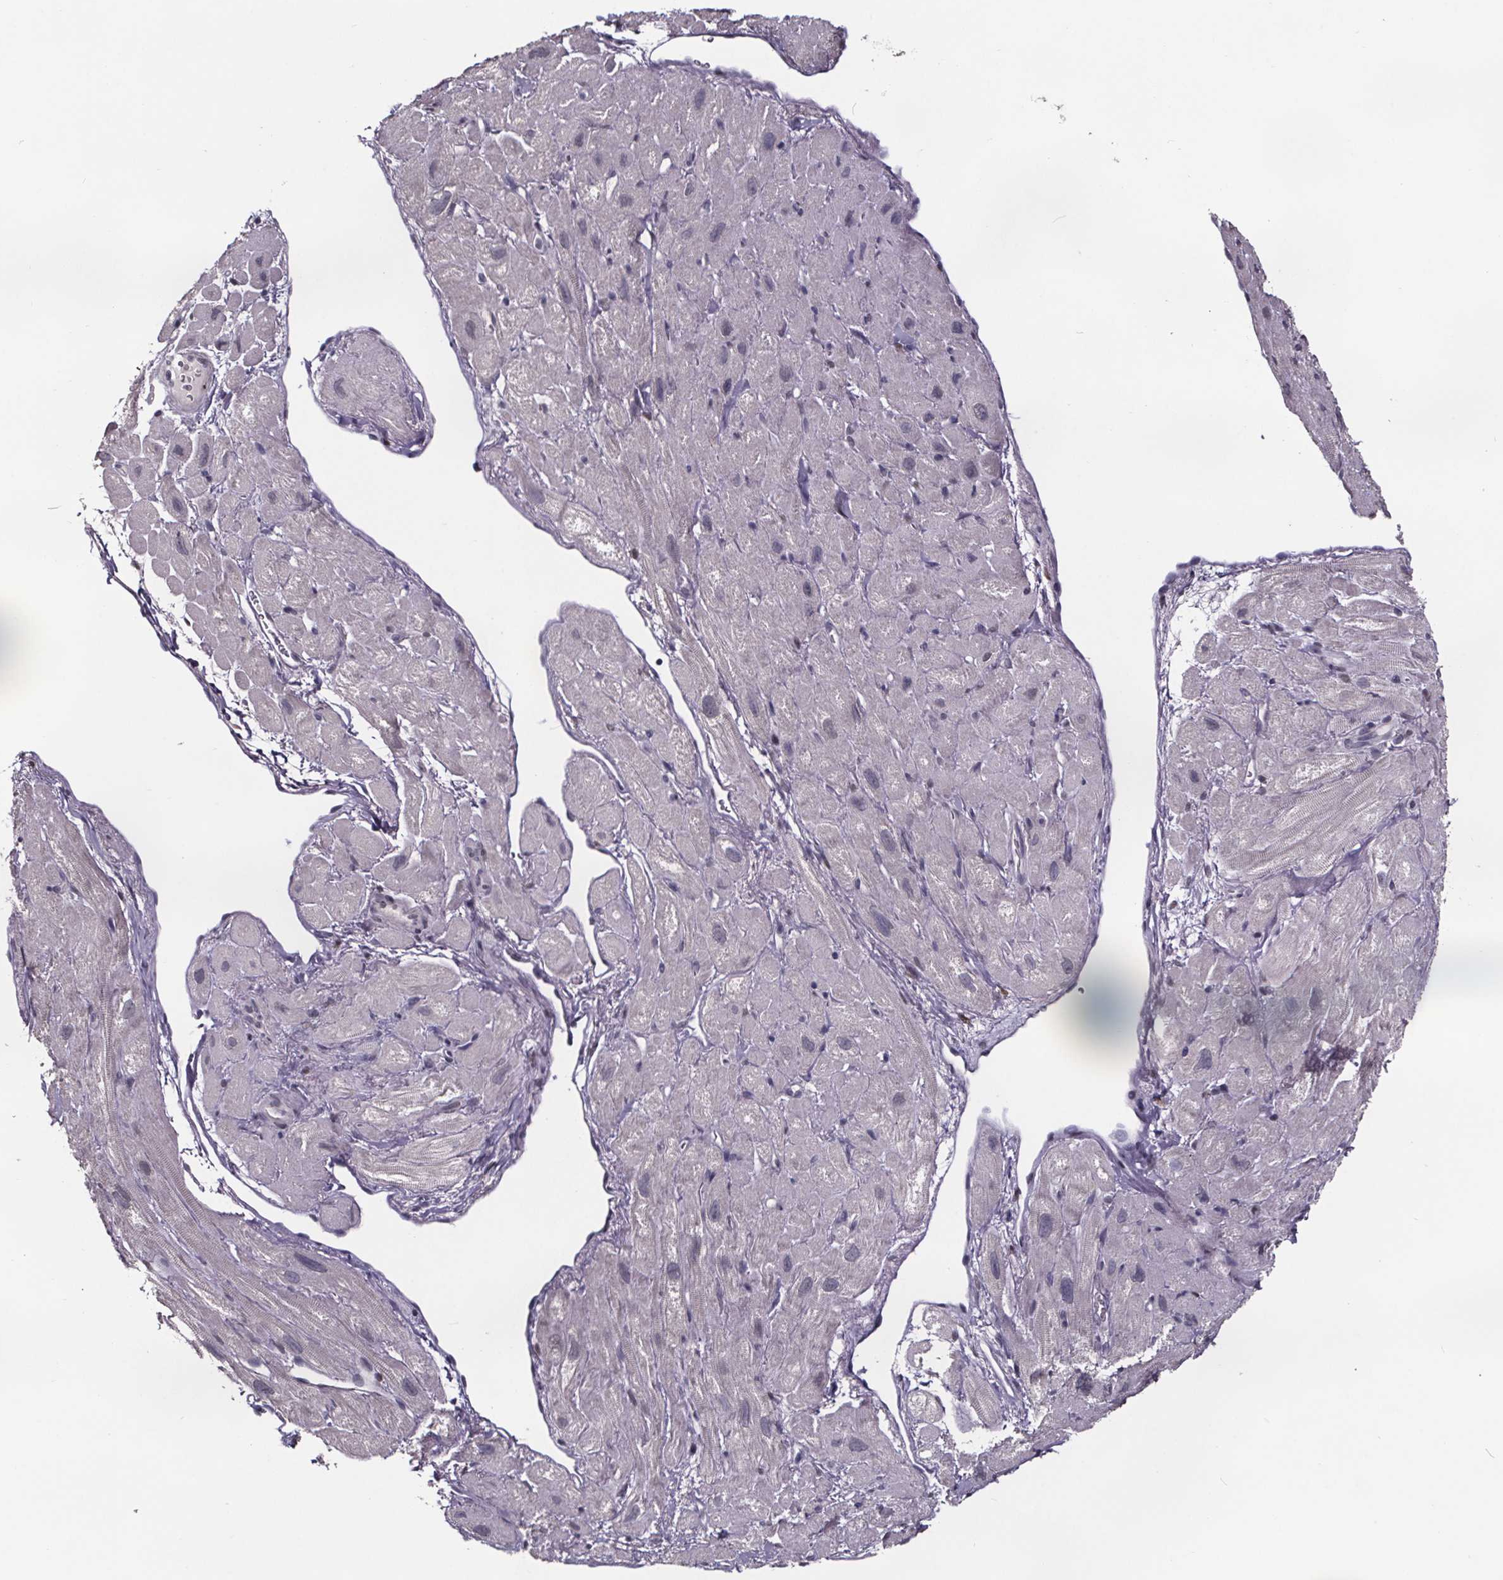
{"staining": {"intensity": "negative", "quantity": "none", "location": "none"}, "tissue": "heart muscle", "cell_type": "Cardiomyocytes", "image_type": "normal", "snomed": [{"axis": "morphology", "description": "Normal tissue, NOS"}, {"axis": "topography", "description": "Heart"}], "caption": "A high-resolution histopathology image shows immunohistochemistry (IHC) staining of normal heart muscle, which displays no significant positivity in cardiomyocytes.", "gene": "AR", "patient": {"sex": "female", "age": 62}}